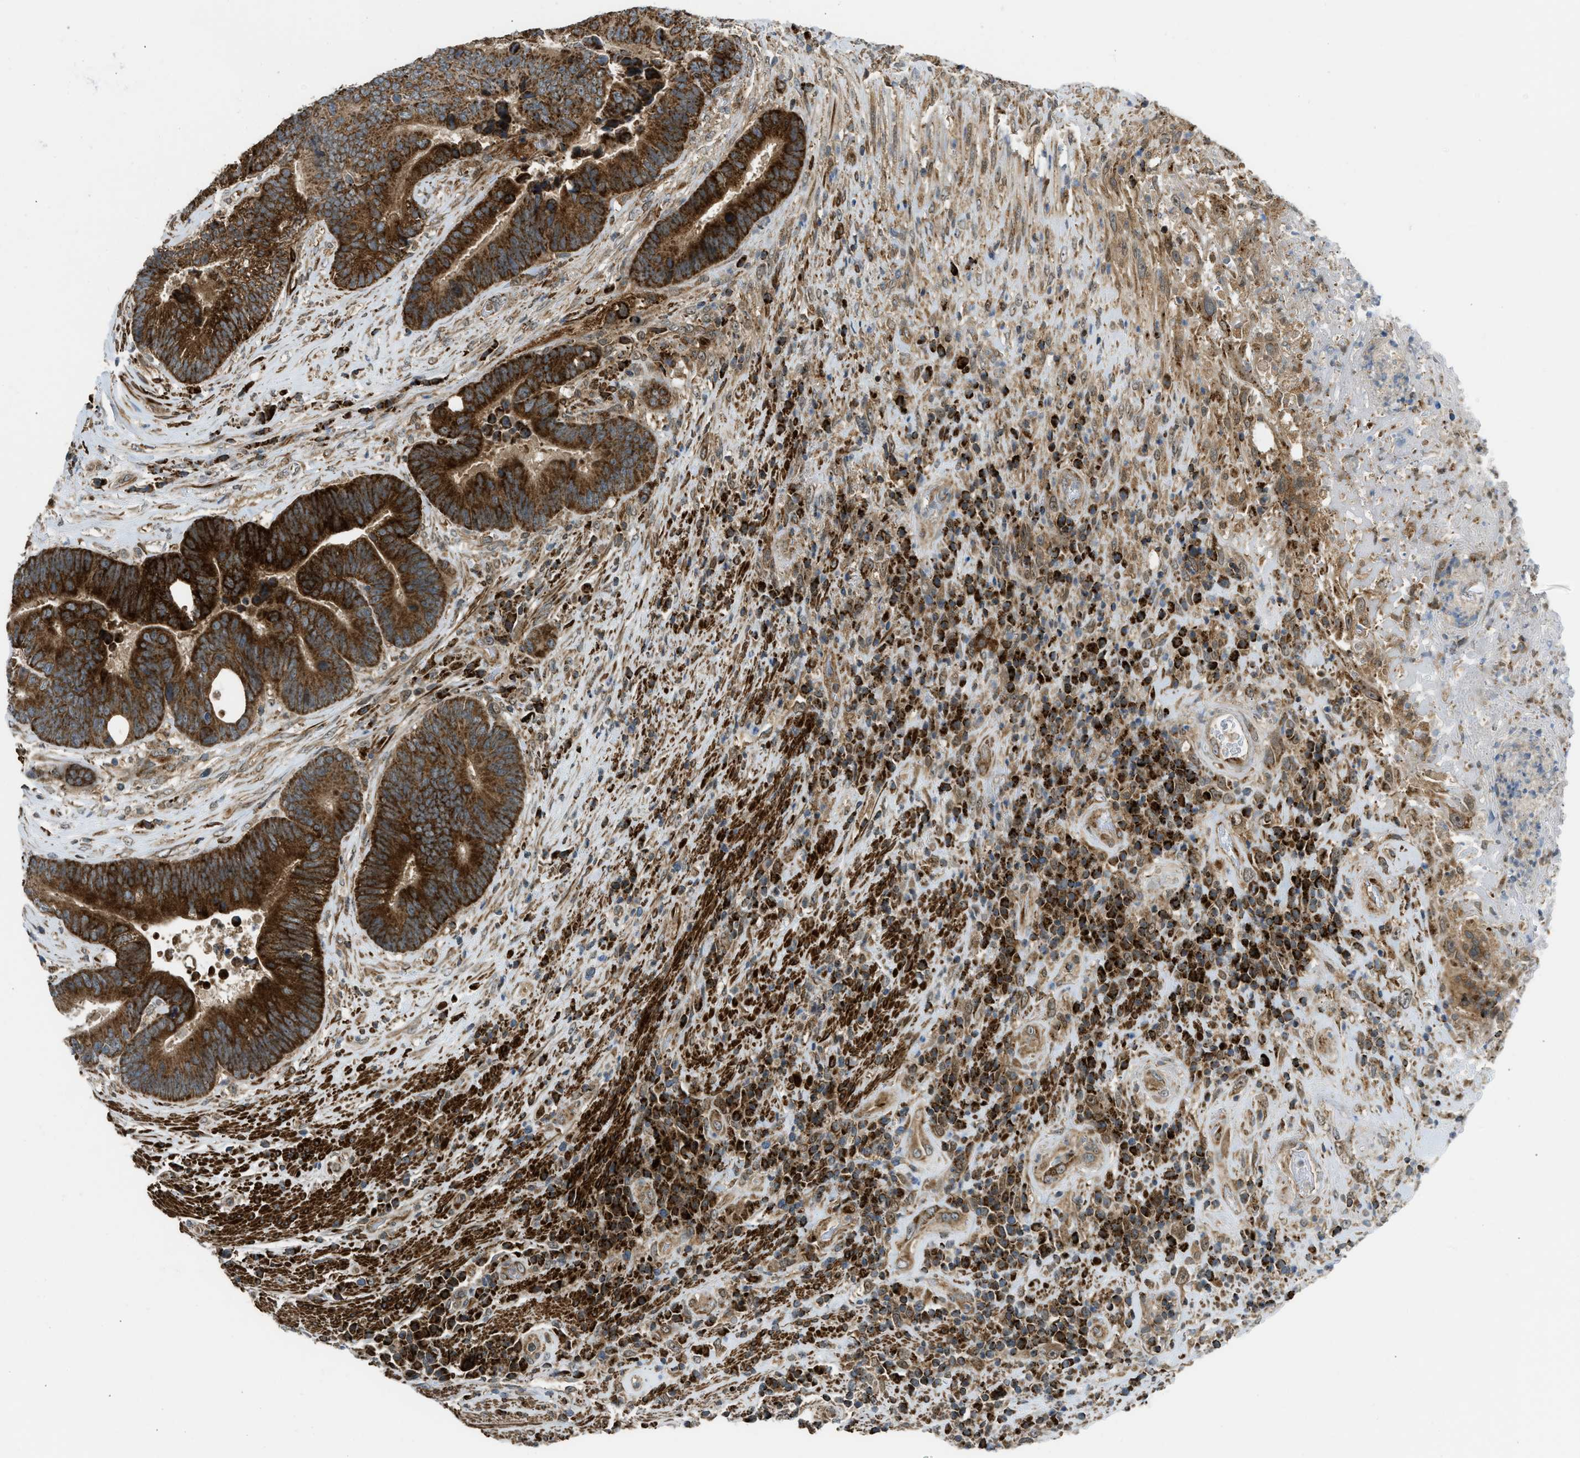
{"staining": {"intensity": "strong", "quantity": ">75%", "location": "cytoplasmic/membranous"}, "tissue": "colorectal cancer", "cell_type": "Tumor cells", "image_type": "cancer", "snomed": [{"axis": "morphology", "description": "Adenocarcinoma, NOS"}, {"axis": "topography", "description": "Rectum"}], "caption": "Colorectal adenocarcinoma was stained to show a protein in brown. There is high levels of strong cytoplasmic/membranous positivity in approximately >75% of tumor cells. The staining was performed using DAB (3,3'-diaminobenzidine), with brown indicating positive protein expression. Nuclei are stained blue with hematoxylin.", "gene": "SESN2", "patient": {"sex": "female", "age": 89}}